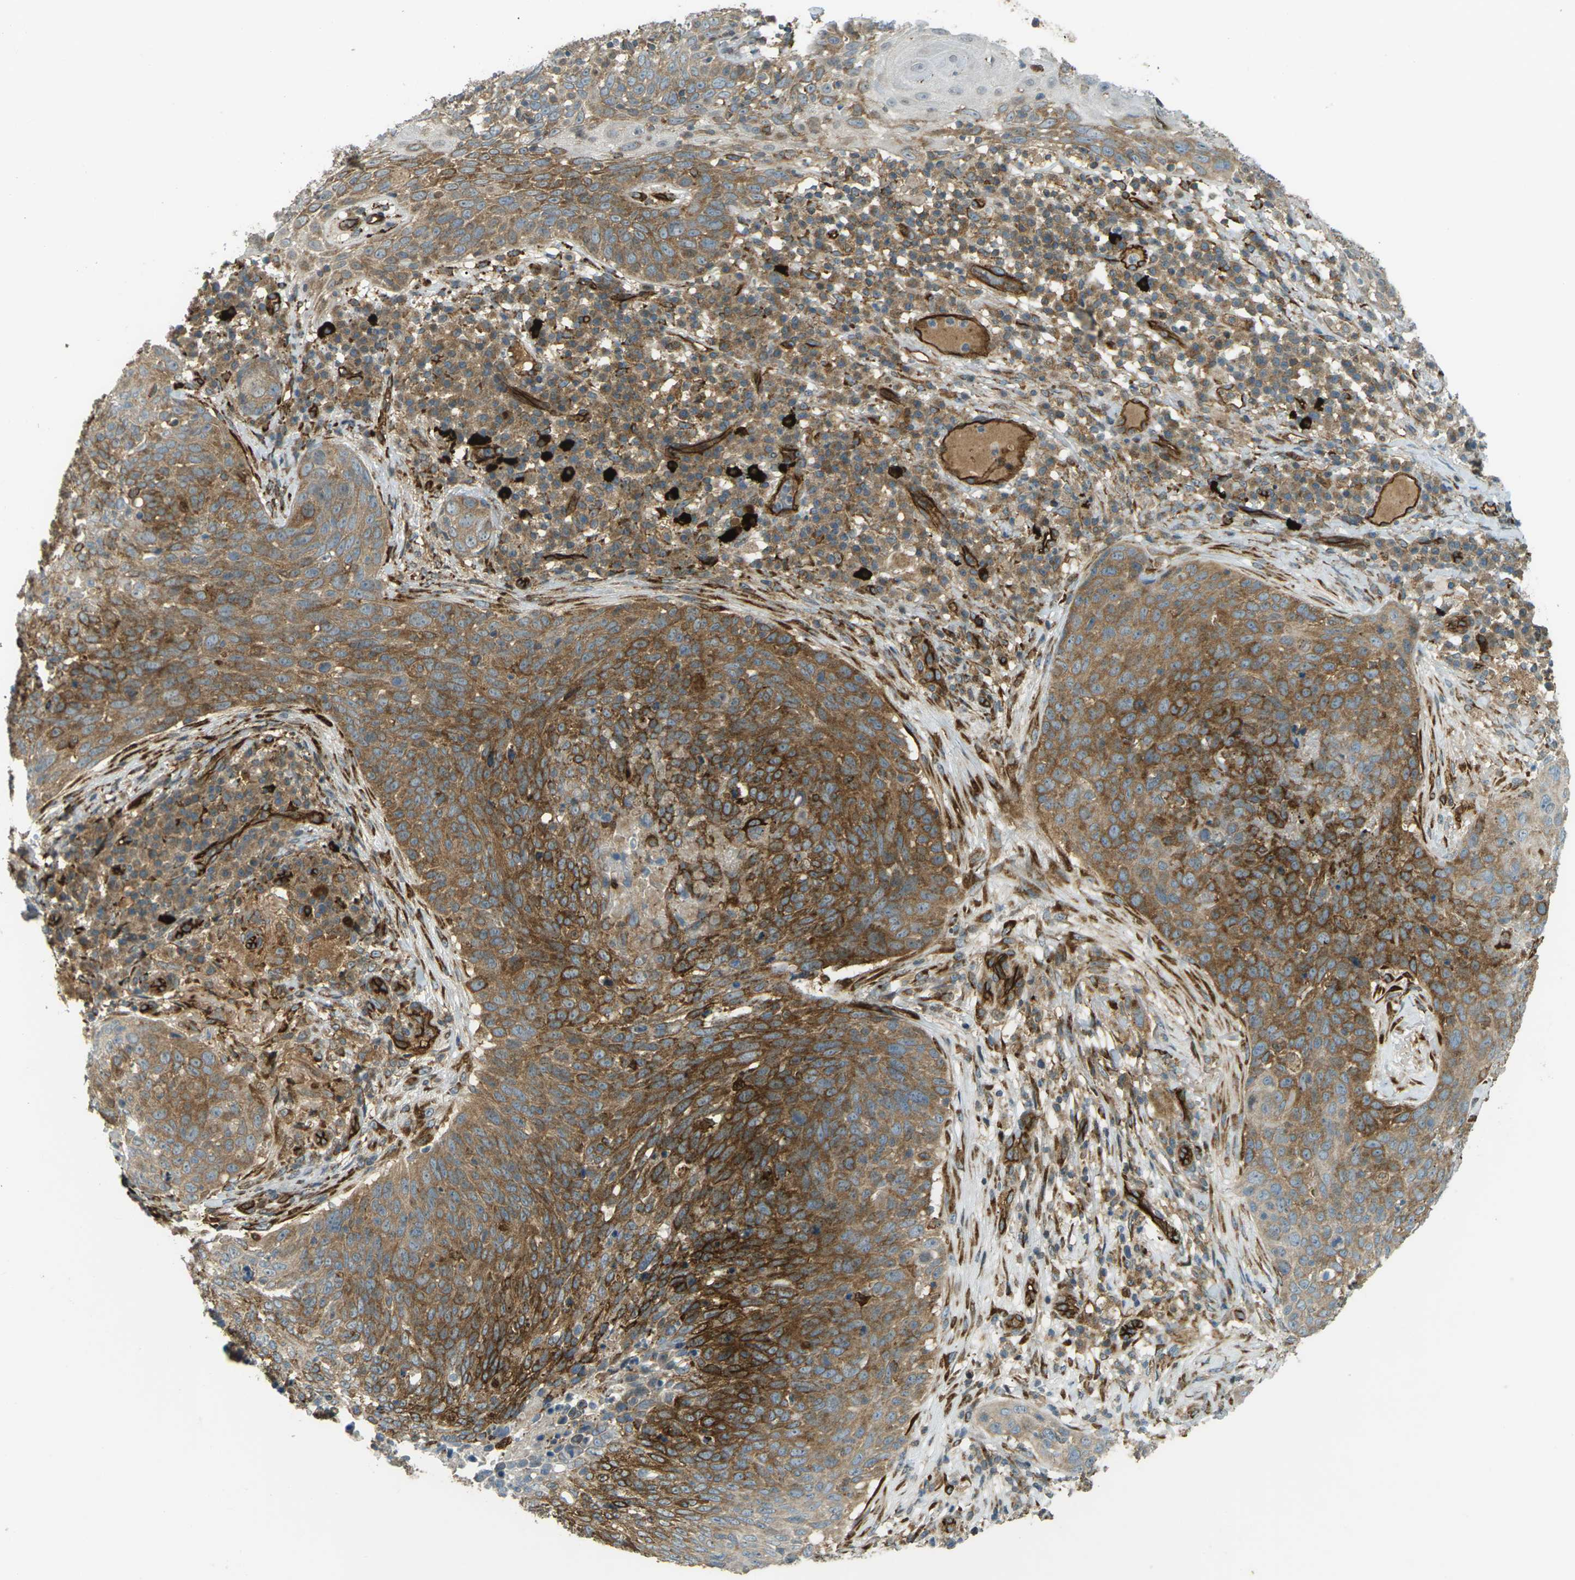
{"staining": {"intensity": "strong", "quantity": ">75%", "location": "cytoplasmic/membranous"}, "tissue": "skin cancer", "cell_type": "Tumor cells", "image_type": "cancer", "snomed": [{"axis": "morphology", "description": "Squamous cell carcinoma in situ, NOS"}, {"axis": "morphology", "description": "Squamous cell carcinoma, NOS"}, {"axis": "topography", "description": "Skin"}], "caption": "Brown immunohistochemical staining in human skin cancer exhibits strong cytoplasmic/membranous expression in about >75% of tumor cells. The protein is shown in brown color, while the nuclei are stained blue.", "gene": "S1PR1", "patient": {"sex": "male", "age": 93}}